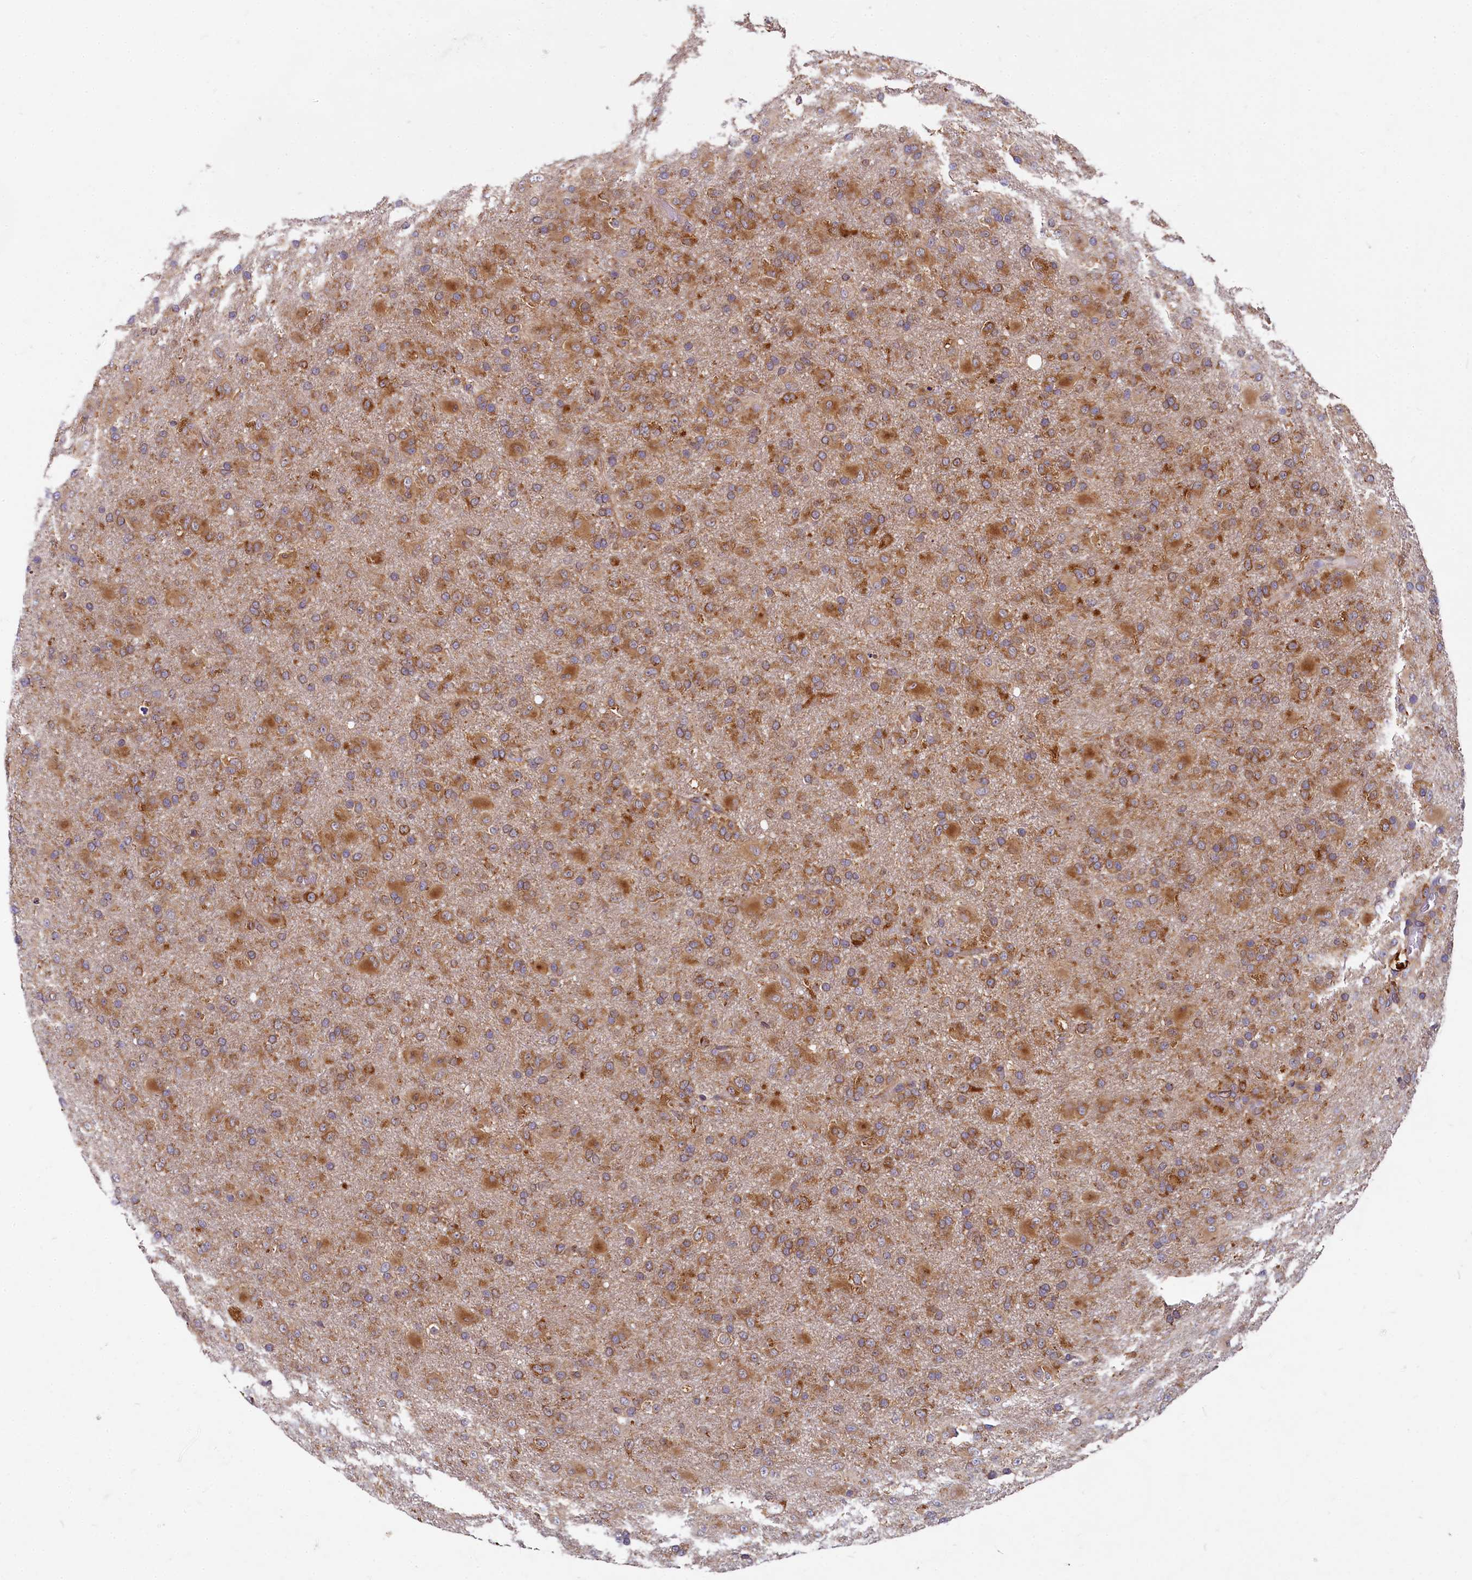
{"staining": {"intensity": "moderate", "quantity": ">75%", "location": "cytoplasmic/membranous"}, "tissue": "glioma", "cell_type": "Tumor cells", "image_type": "cancer", "snomed": [{"axis": "morphology", "description": "Glioma, malignant, Low grade"}, {"axis": "topography", "description": "Brain"}], "caption": "Low-grade glioma (malignant) tissue exhibits moderate cytoplasmic/membranous staining in approximately >75% of tumor cells, visualized by immunohistochemistry. The protein of interest is shown in brown color, while the nuclei are stained blue.", "gene": "EIF2B2", "patient": {"sex": "male", "age": 65}}